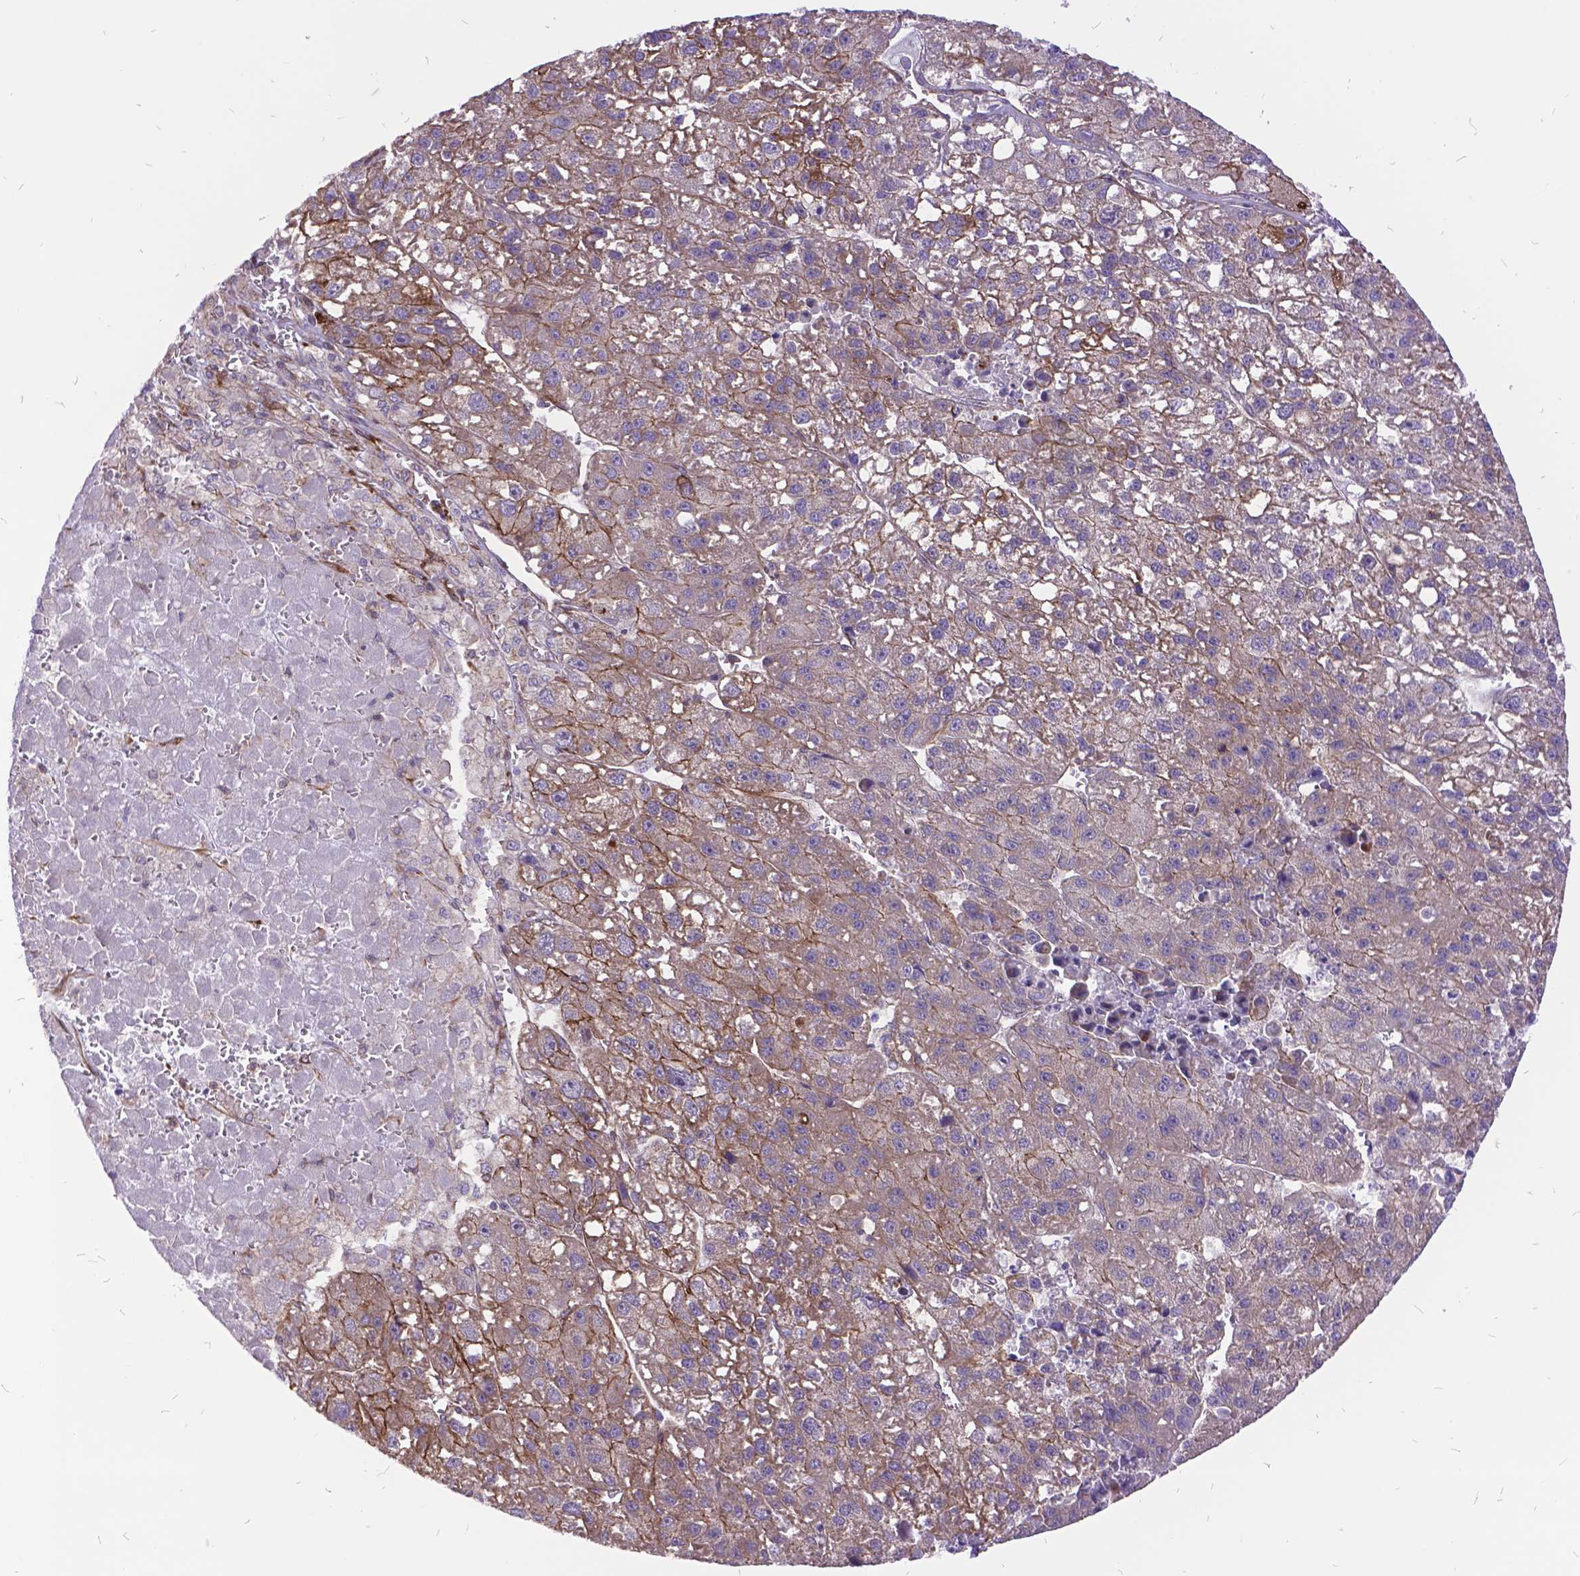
{"staining": {"intensity": "moderate", "quantity": "<25%", "location": "cytoplasmic/membranous"}, "tissue": "liver cancer", "cell_type": "Tumor cells", "image_type": "cancer", "snomed": [{"axis": "morphology", "description": "Carcinoma, Hepatocellular, NOS"}, {"axis": "topography", "description": "Liver"}], "caption": "A micrograph of human liver hepatocellular carcinoma stained for a protein demonstrates moderate cytoplasmic/membranous brown staining in tumor cells.", "gene": "GRB7", "patient": {"sex": "female", "age": 70}}